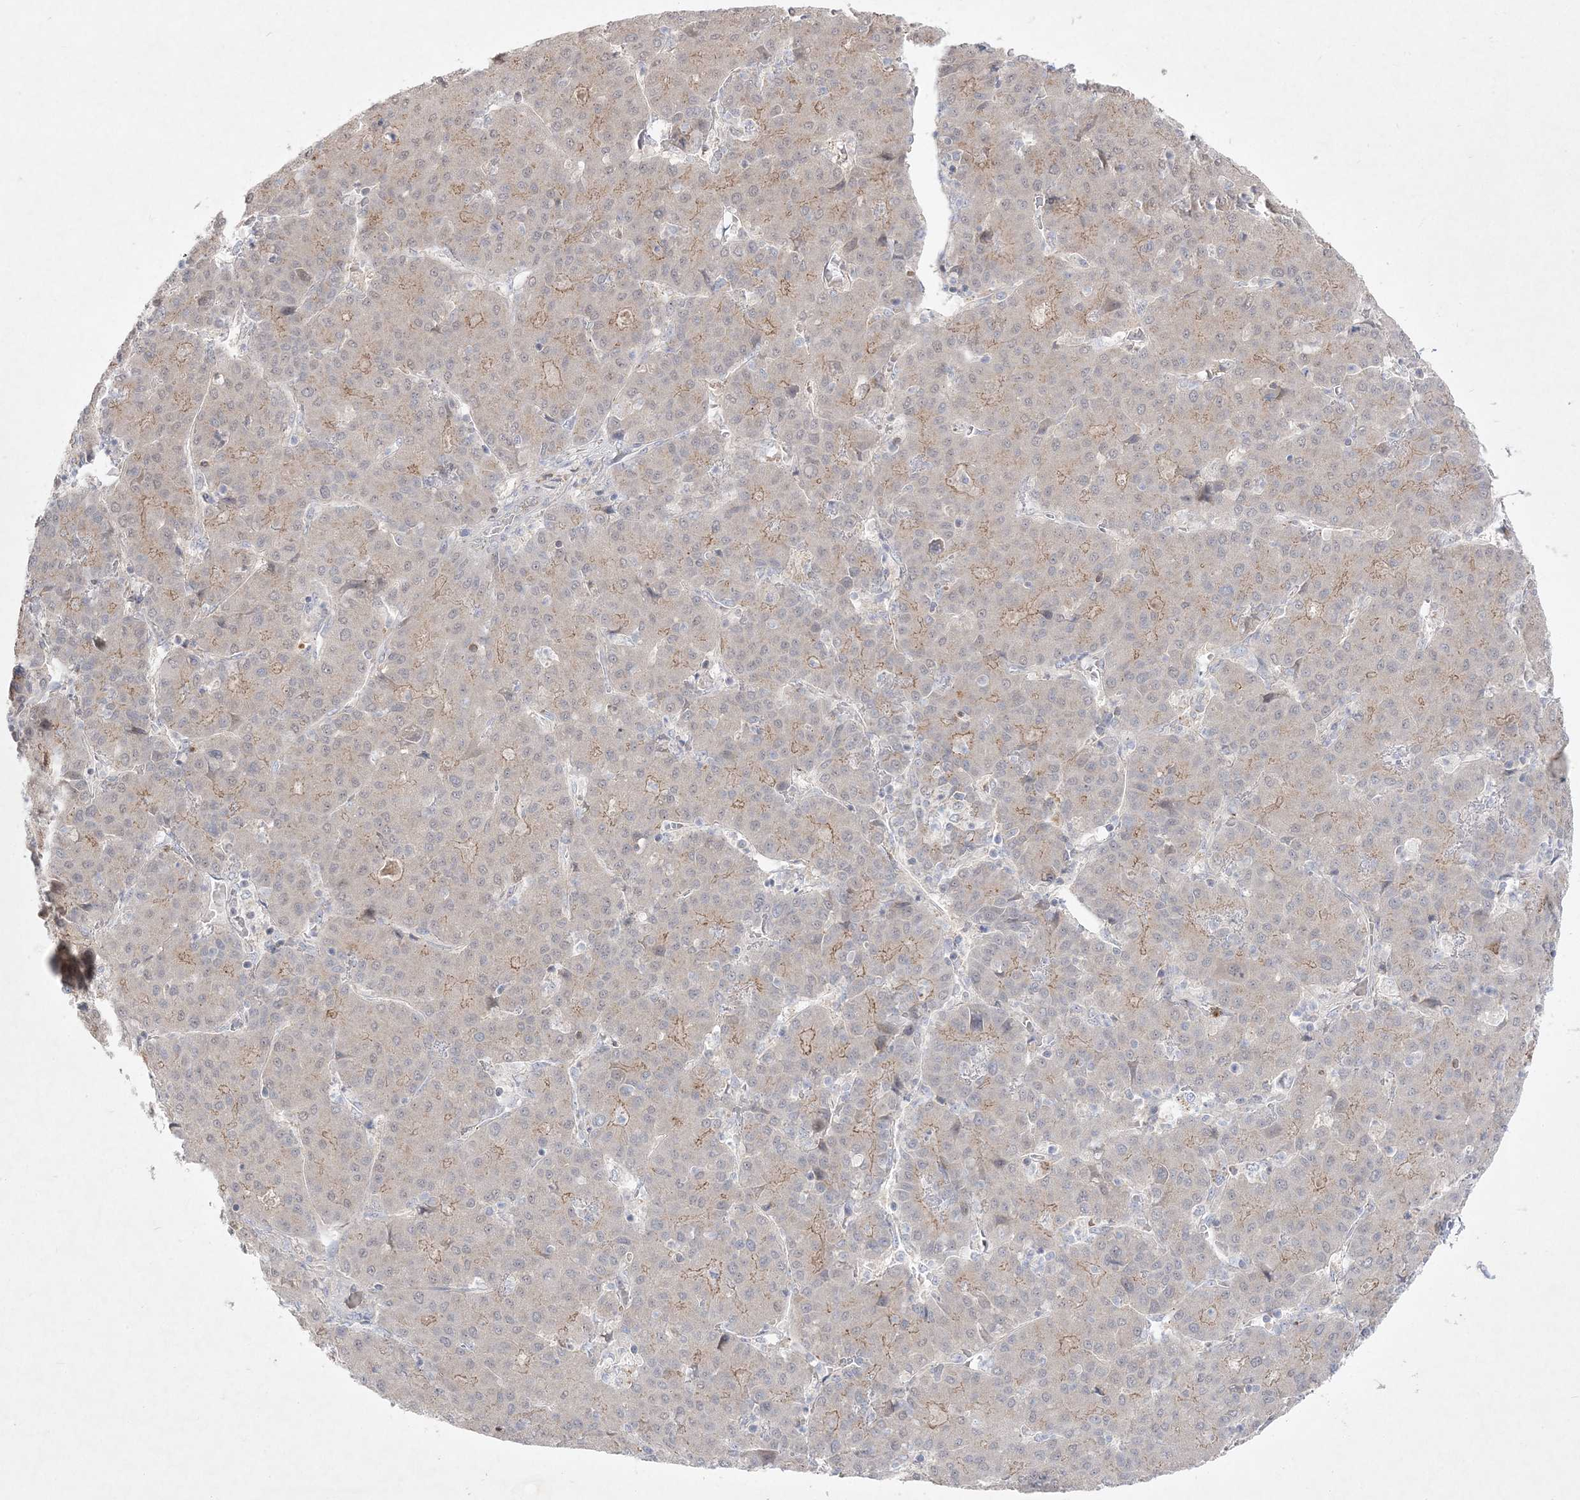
{"staining": {"intensity": "weak", "quantity": "<25%", "location": "cytoplasmic/membranous"}, "tissue": "liver cancer", "cell_type": "Tumor cells", "image_type": "cancer", "snomed": [{"axis": "morphology", "description": "Carcinoma, Hepatocellular, NOS"}, {"axis": "topography", "description": "Liver"}], "caption": "Tumor cells are negative for protein expression in human liver cancer (hepatocellular carcinoma). (Brightfield microscopy of DAB IHC at high magnification).", "gene": "CLNK", "patient": {"sex": "male", "age": 65}}